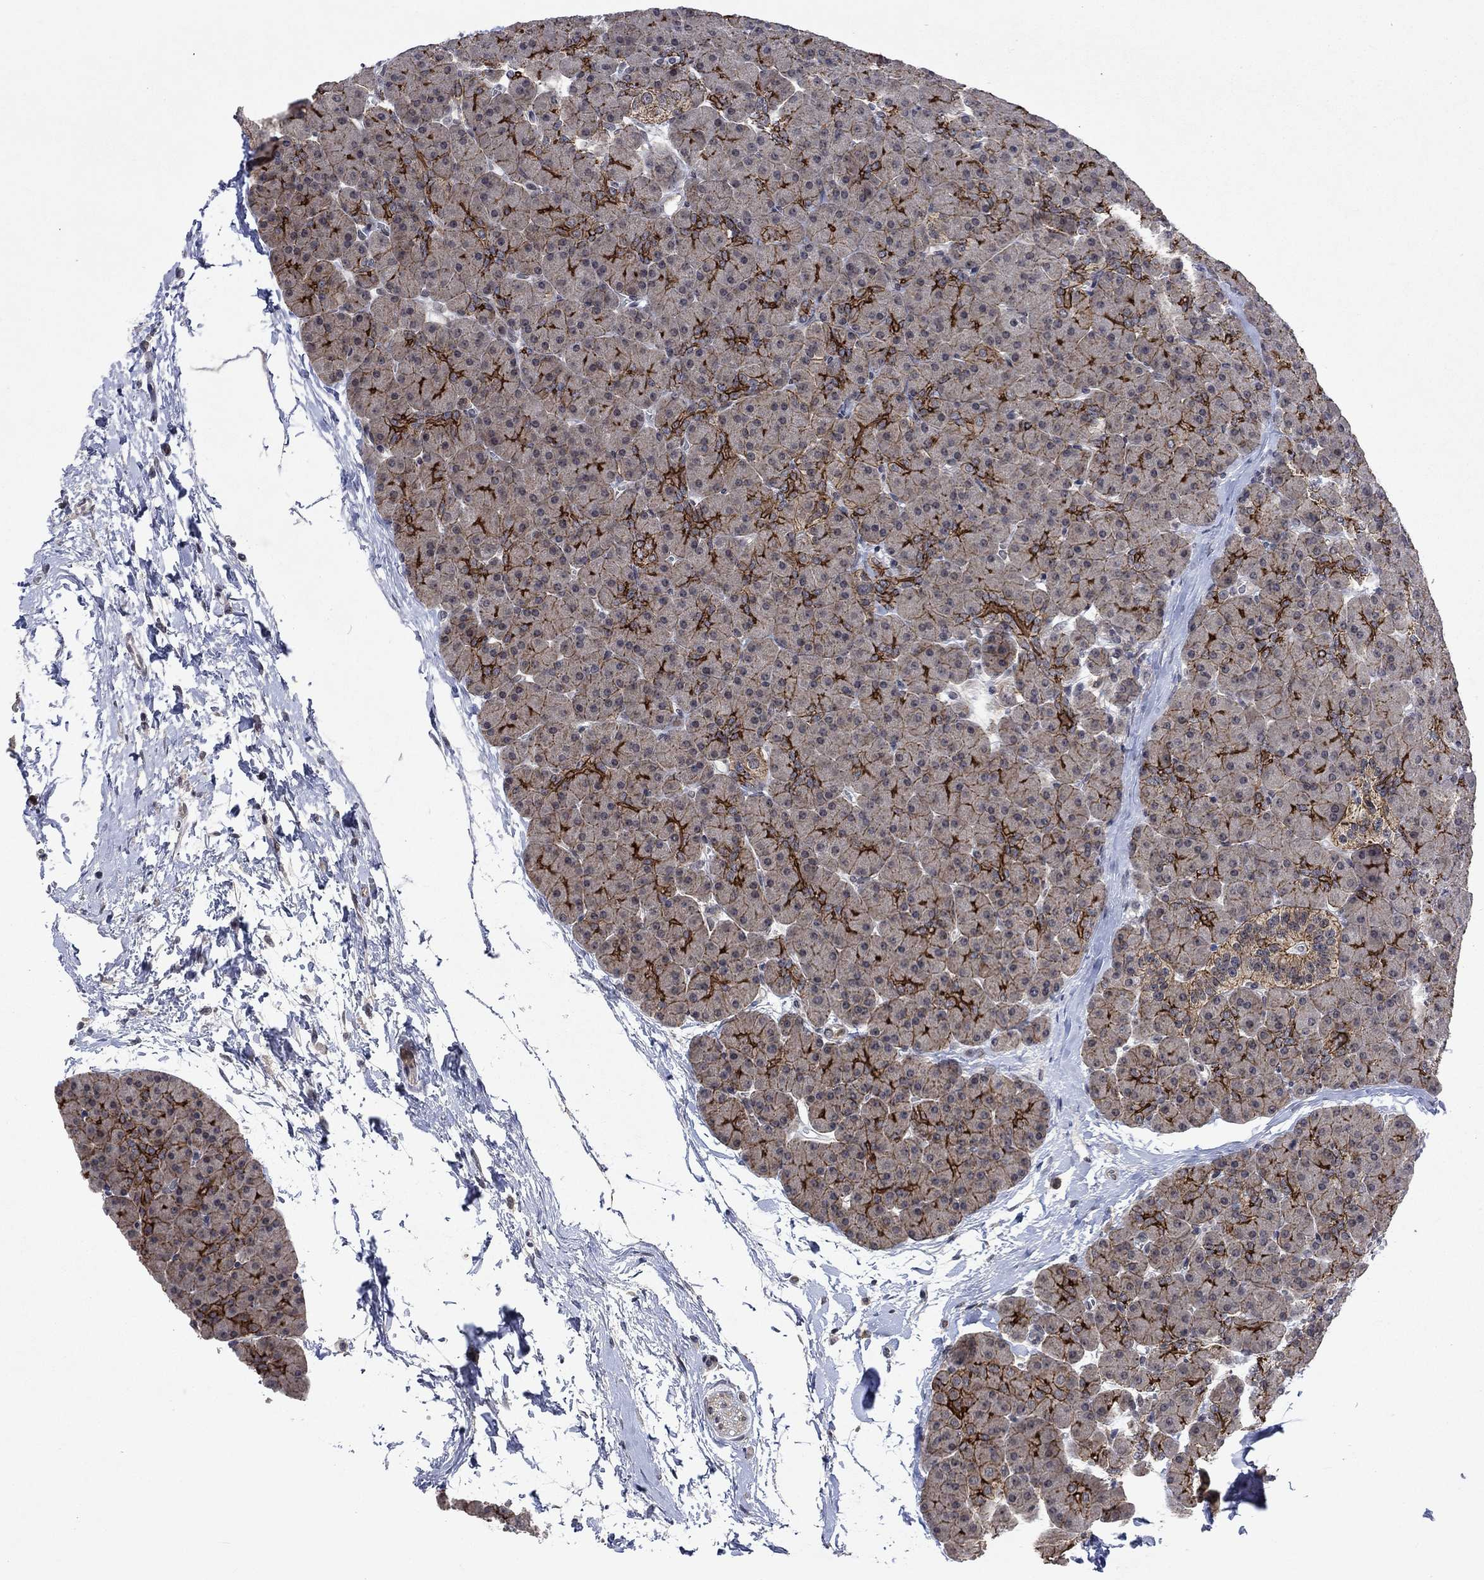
{"staining": {"intensity": "strong", "quantity": "<25%", "location": "cytoplasmic/membranous"}, "tissue": "pancreas", "cell_type": "Exocrine glandular cells", "image_type": "normal", "snomed": [{"axis": "morphology", "description": "Normal tissue, NOS"}, {"axis": "topography", "description": "Pancreas"}], "caption": "Exocrine glandular cells reveal medium levels of strong cytoplasmic/membranous positivity in approximately <25% of cells in benign human pancreas.", "gene": "PPP1R9A", "patient": {"sex": "female", "age": 44}}